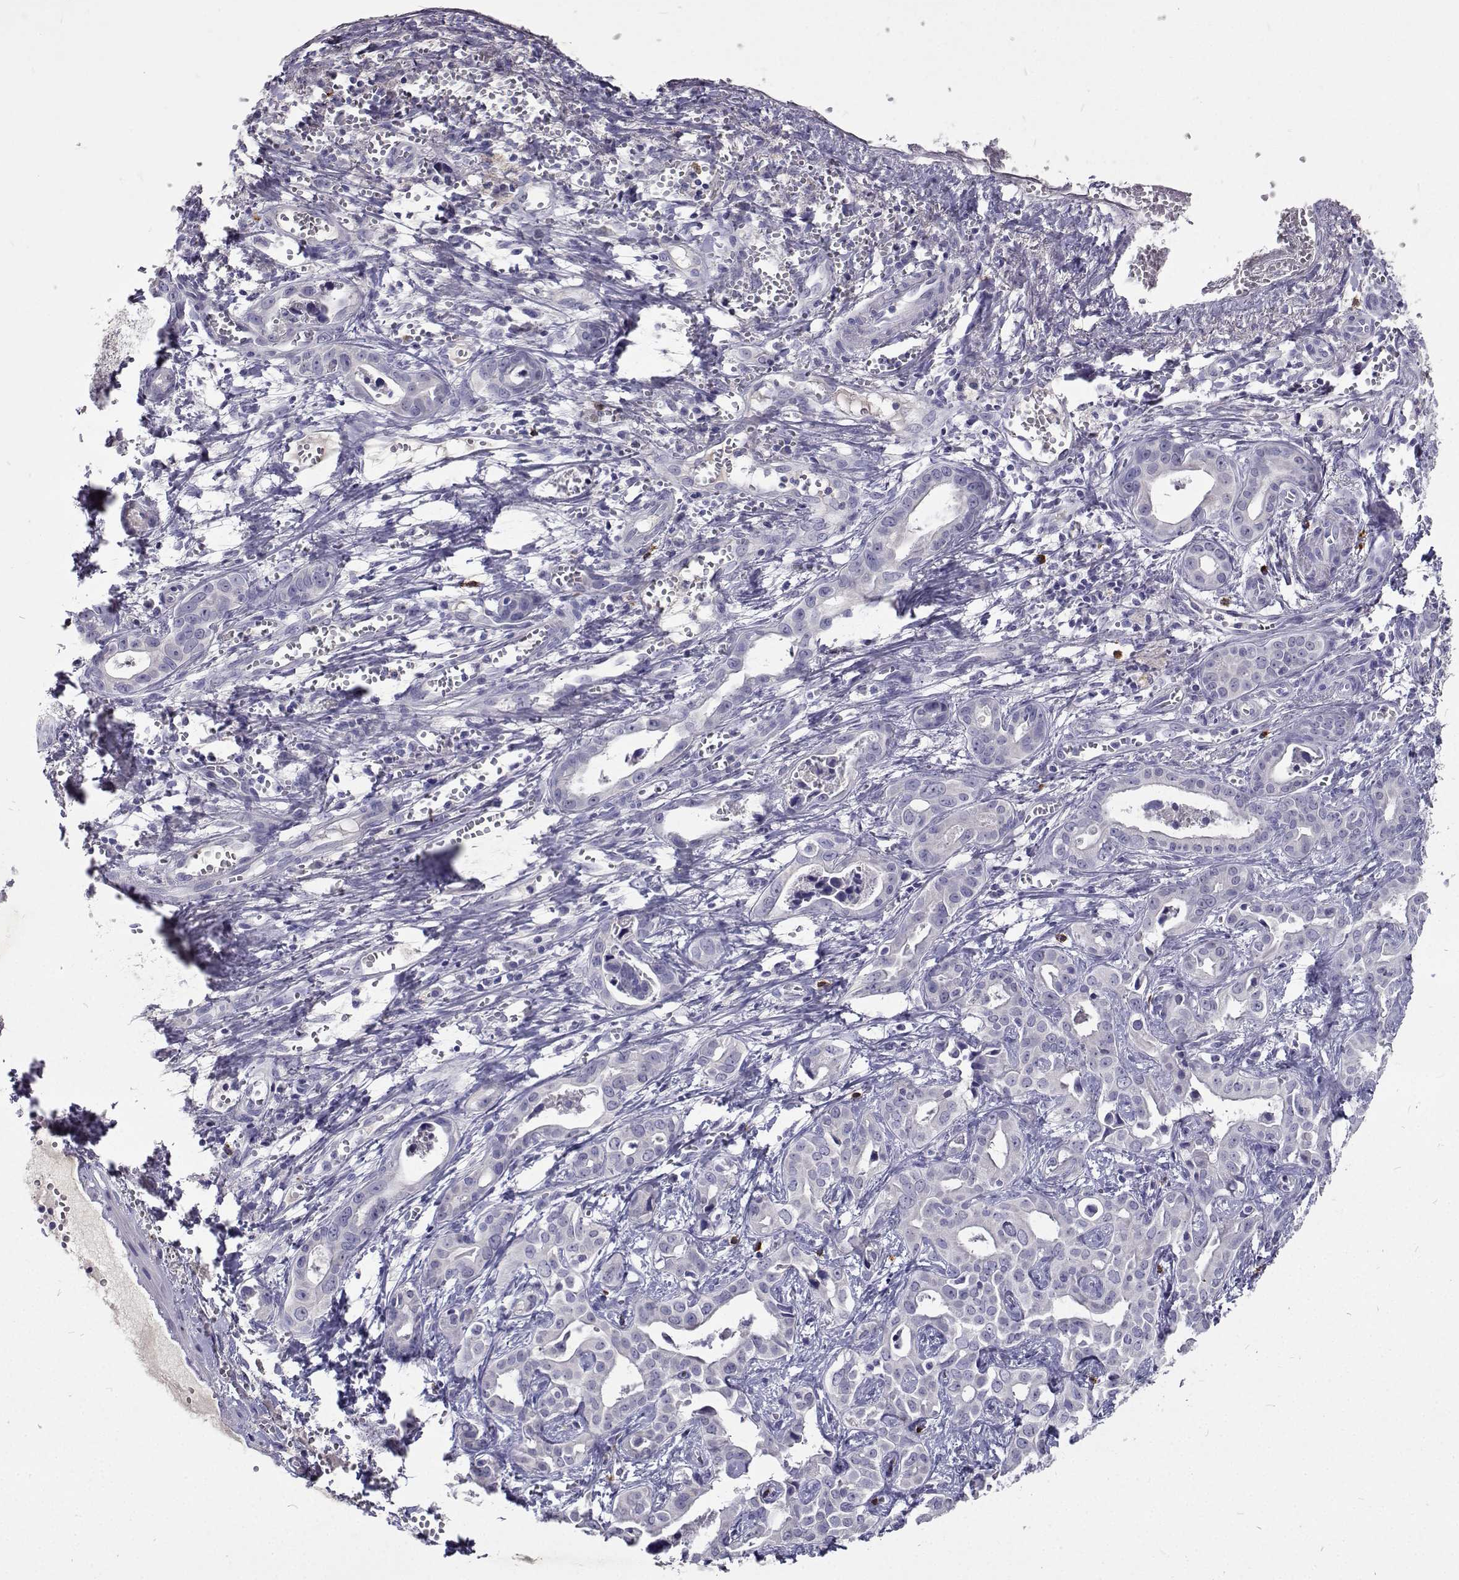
{"staining": {"intensity": "negative", "quantity": "none", "location": "none"}, "tissue": "liver cancer", "cell_type": "Tumor cells", "image_type": "cancer", "snomed": [{"axis": "morphology", "description": "Cholangiocarcinoma"}, {"axis": "topography", "description": "Liver"}], "caption": "The histopathology image exhibits no staining of tumor cells in liver cancer.", "gene": "CFAP44", "patient": {"sex": "female", "age": 65}}